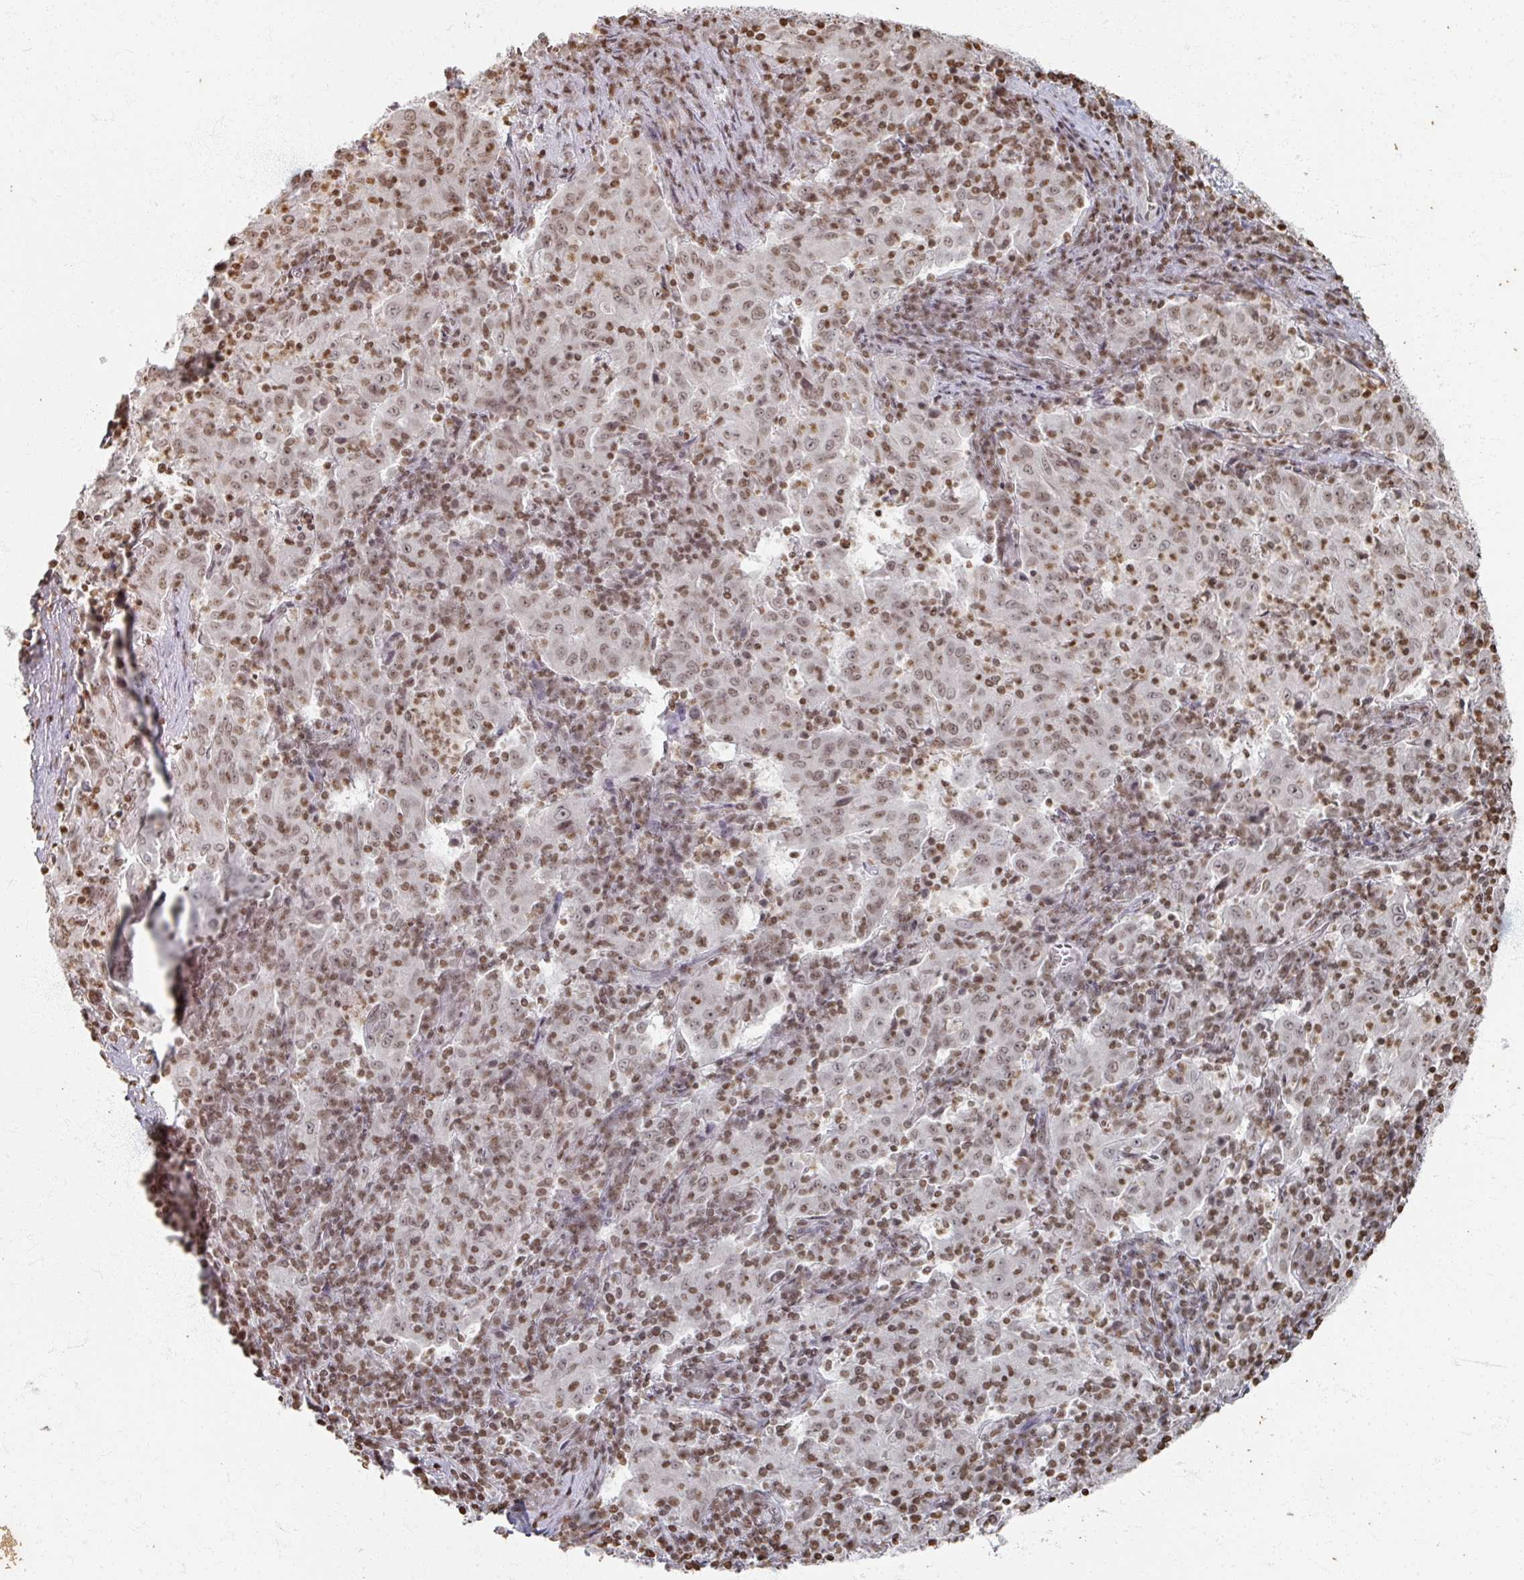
{"staining": {"intensity": "moderate", "quantity": ">75%", "location": "nuclear"}, "tissue": "pancreatic cancer", "cell_type": "Tumor cells", "image_type": "cancer", "snomed": [{"axis": "morphology", "description": "Adenocarcinoma, NOS"}, {"axis": "topography", "description": "Pancreas"}], "caption": "Moderate nuclear staining for a protein is appreciated in approximately >75% of tumor cells of pancreatic adenocarcinoma using IHC.", "gene": "DCUN1D5", "patient": {"sex": "male", "age": 63}}